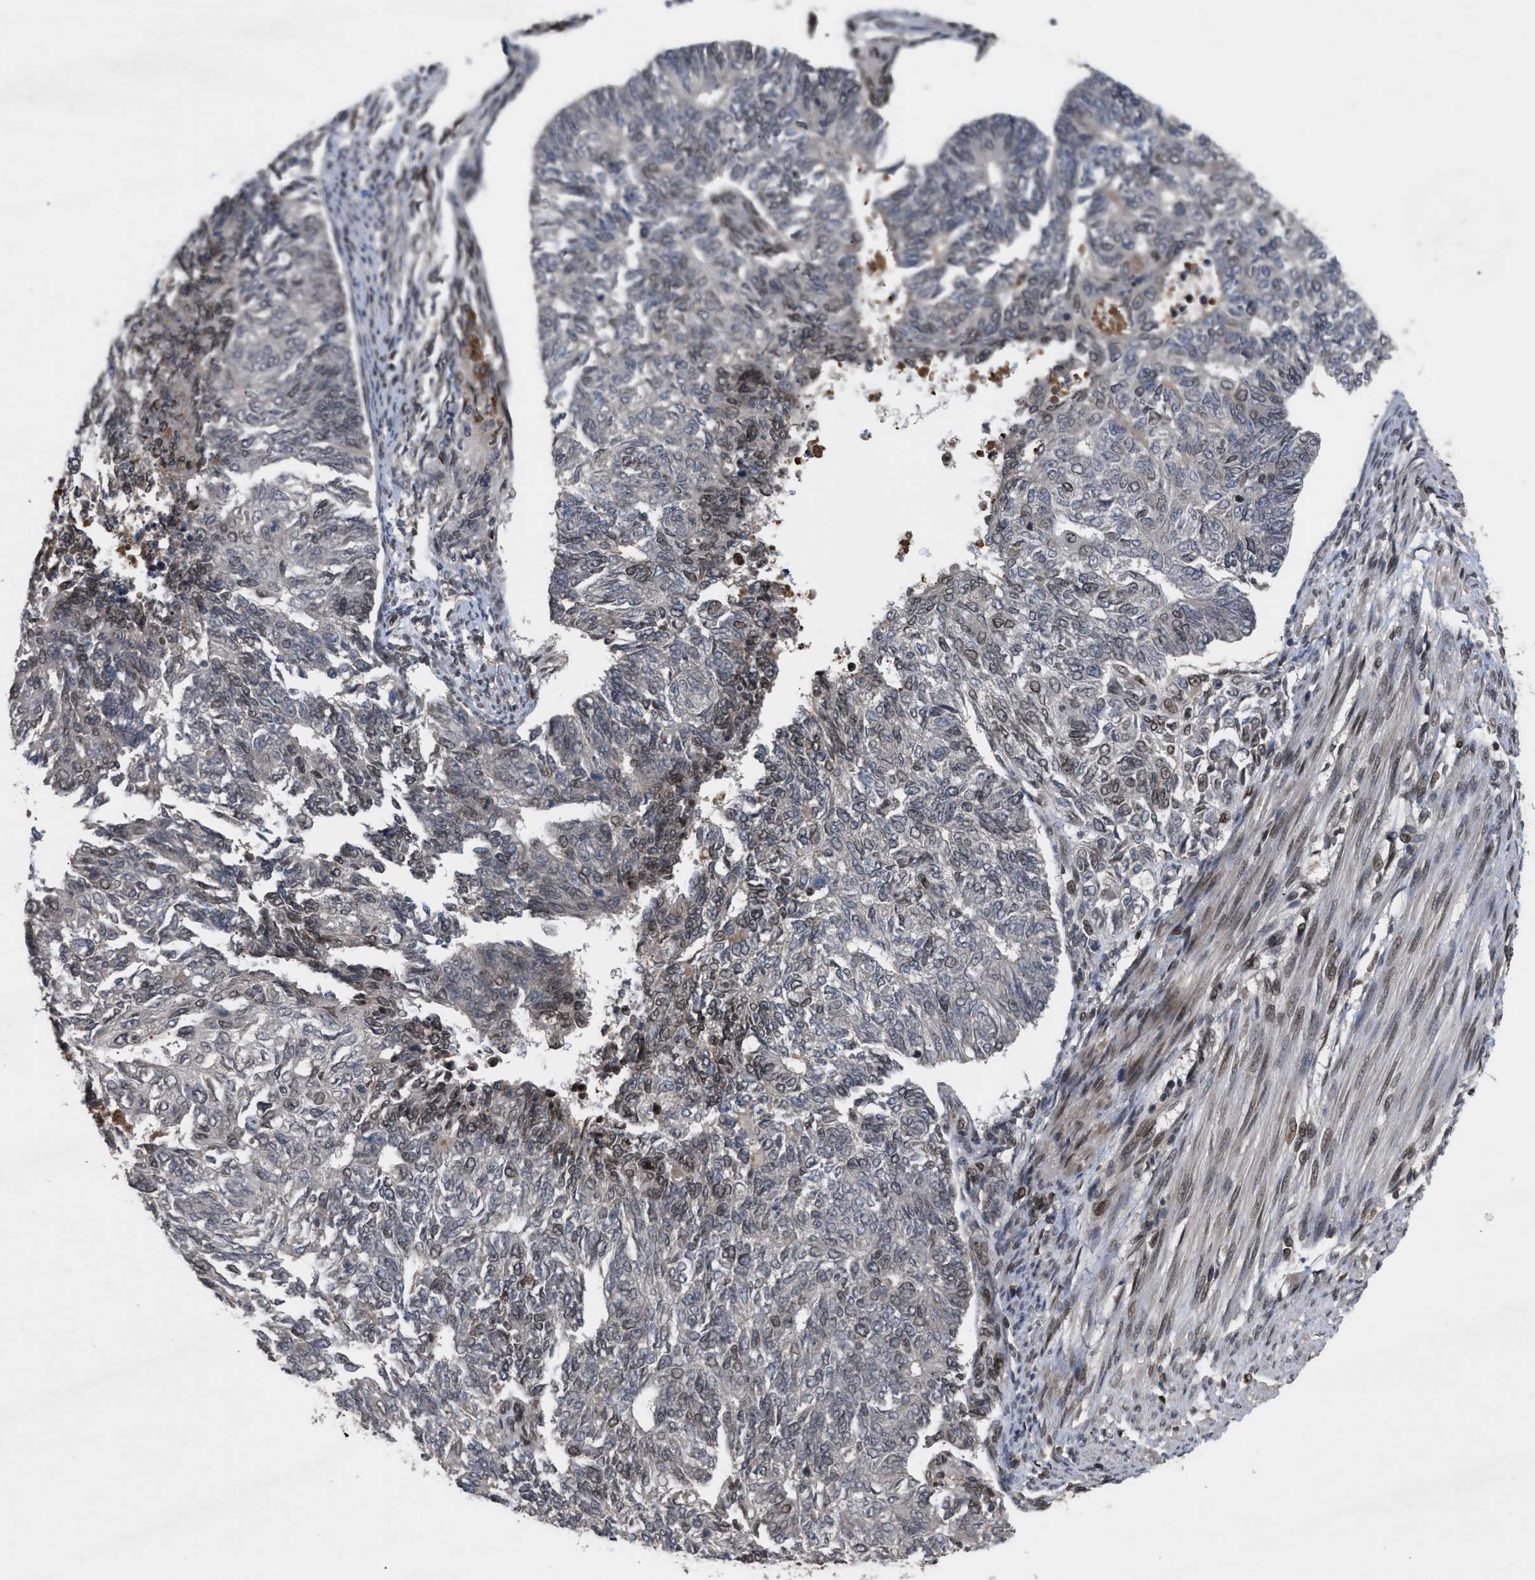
{"staining": {"intensity": "weak", "quantity": "<25%", "location": "nuclear"}, "tissue": "endometrial cancer", "cell_type": "Tumor cells", "image_type": "cancer", "snomed": [{"axis": "morphology", "description": "Adenocarcinoma, NOS"}, {"axis": "topography", "description": "Endometrium"}], "caption": "Immunohistochemical staining of endometrial cancer displays no significant expression in tumor cells. (DAB (3,3'-diaminobenzidine) IHC visualized using brightfield microscopy, high magnification).", "gene": "CRY1", "patient": {"sex": "female", "age": 32}}